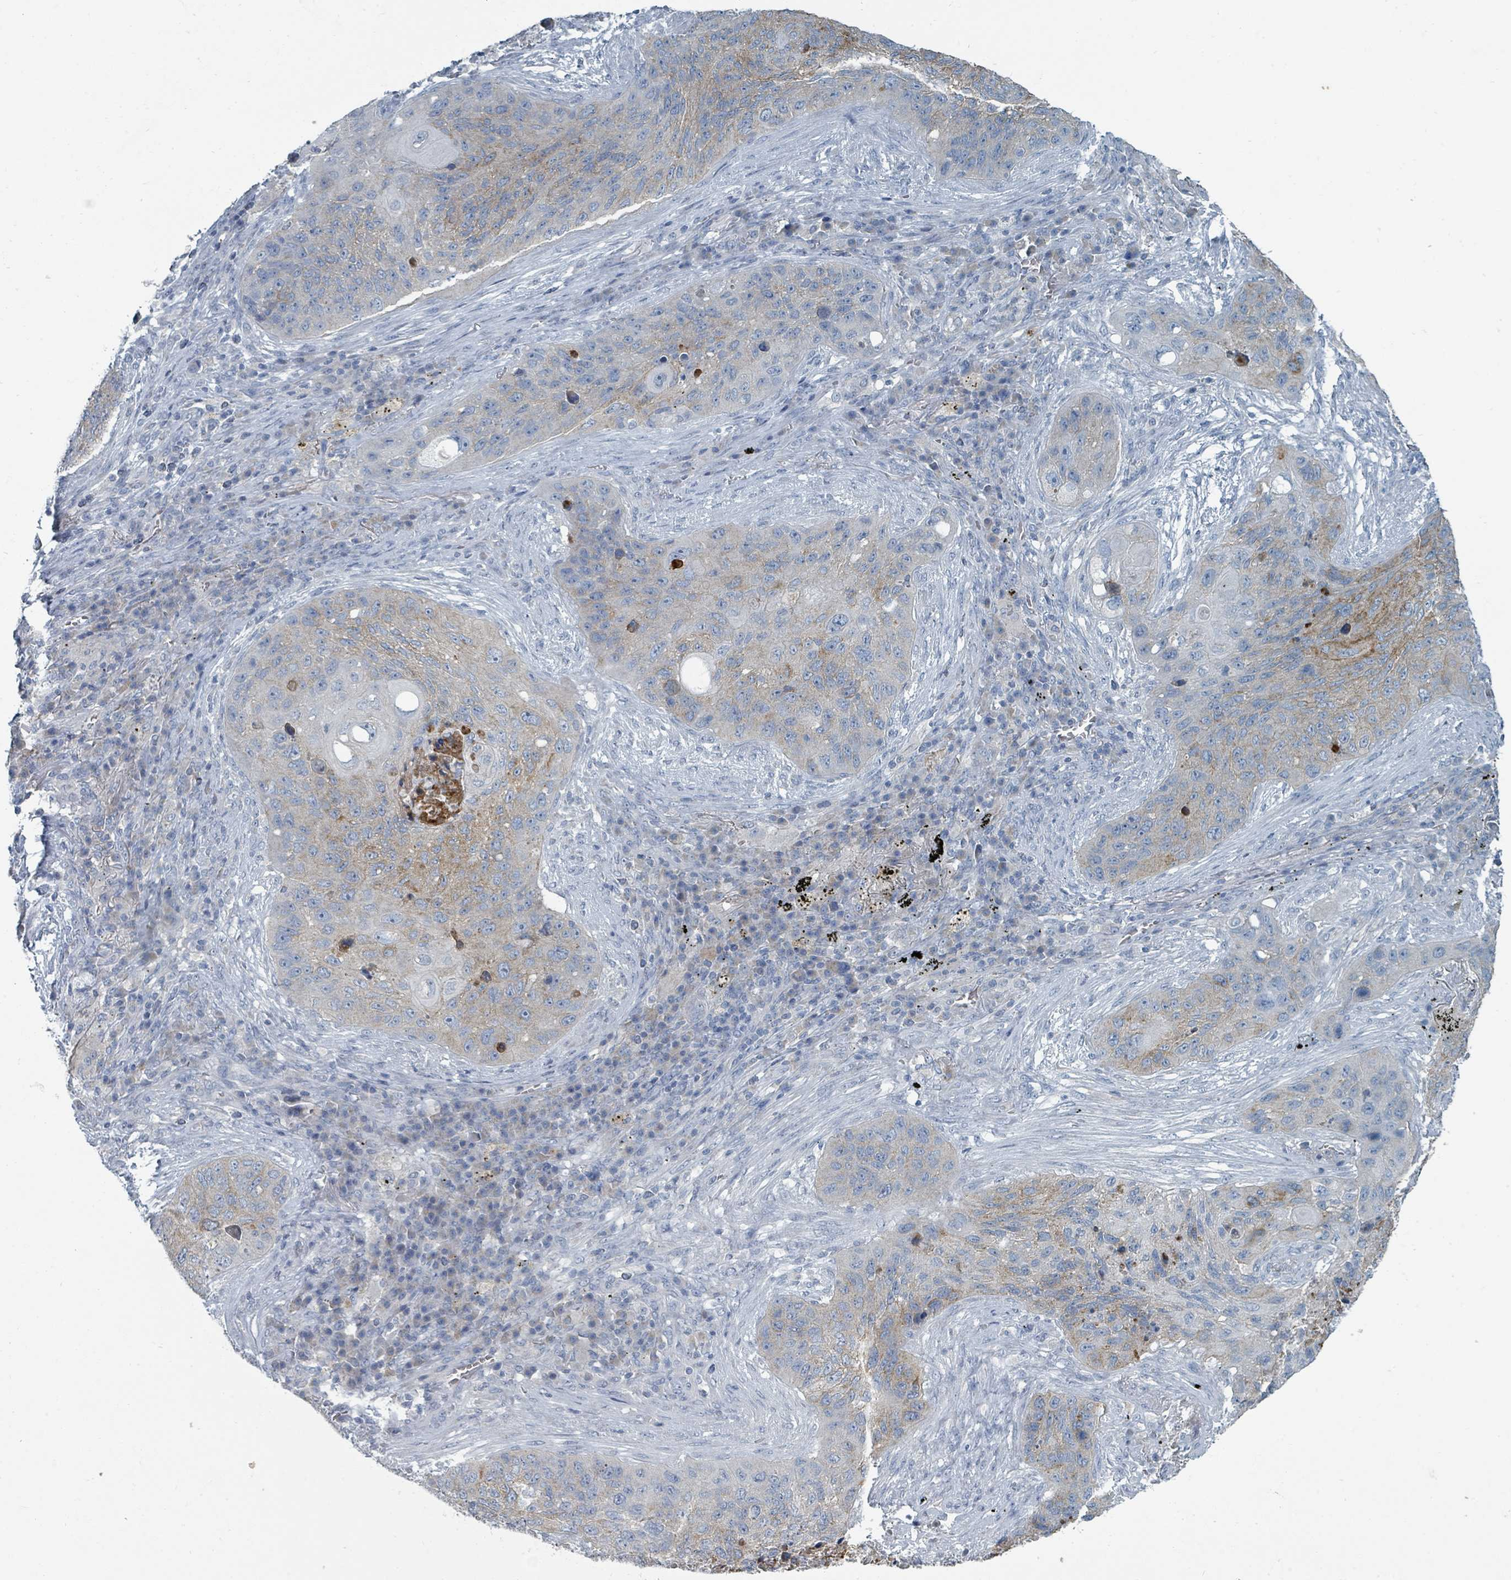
{"staining": {"intensity": "weak", "quantity": "25%-75%", "location": "cytoplasmic/membranous"}, "tissue": "lung cancer", "cell_type": "Tumor cells", "image_type": "cancer", "snomed": [{"axis": "morphology", "description": "Squamous cell carcinoma, NOS"}, {"axis": "topography", "description": "Lung"}], "caption": "About 25%-75% of tumor cells in lung cancer (squamous cell carcinoma) show weak cytoplasmic/membranous protein expression as visualized by brown immunohistochemical staining.", "gene": "RASA4", "patient": {"sex": "female", "age": 63}}